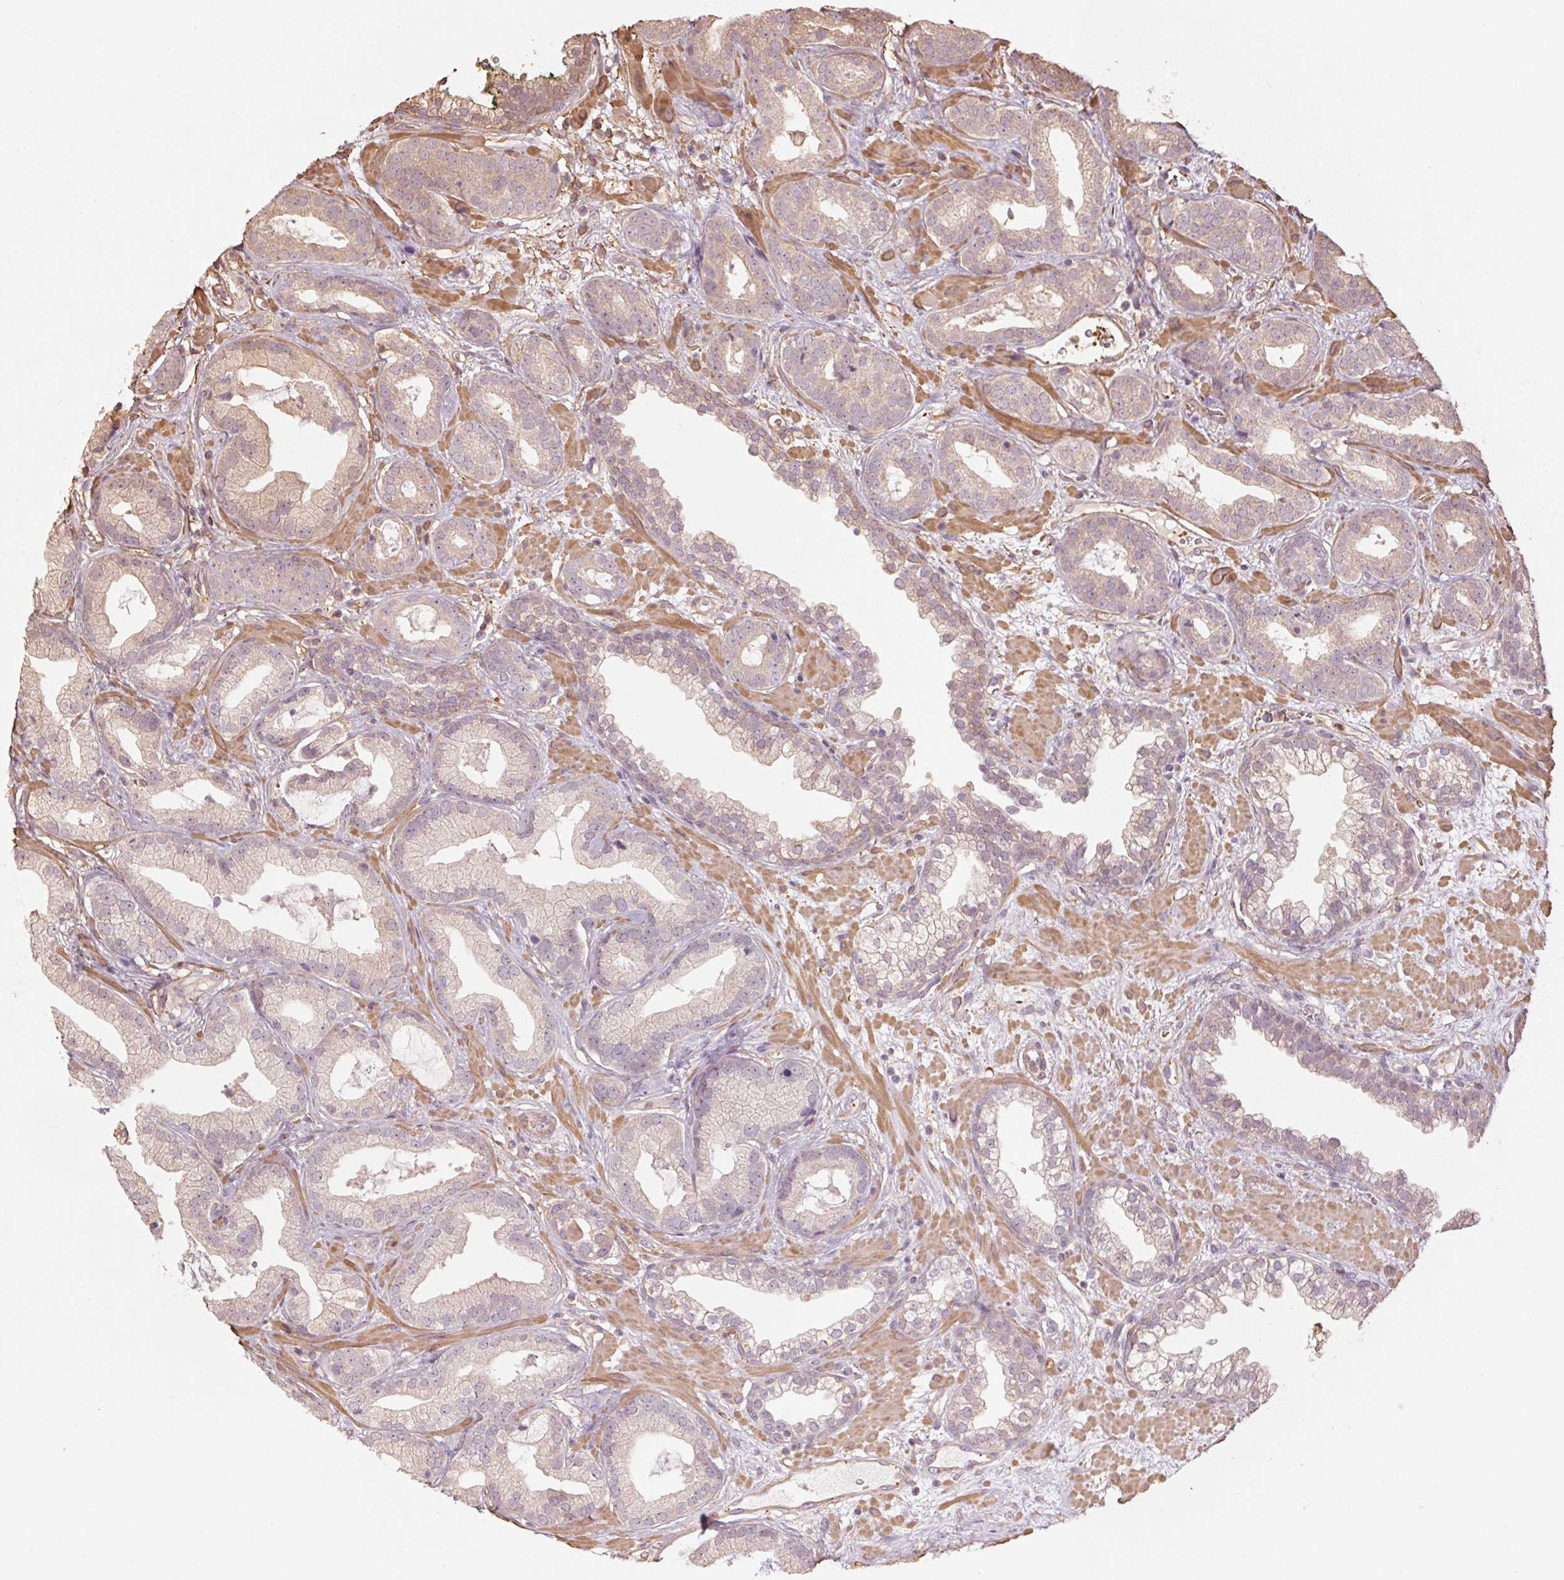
{"staining": {"intensity": "weak", "quantity": "25%-75%", "location": "cytoplasmic/membranous"}, "tissue": "prostate cancer", "cell_type": "Tumor cells", "image_type": "cancer", "snomed": [{"axis": "morphology", "description": "Adenocarcinoma, Low grade"}, {"axis": "topography", "description": "Prostate"}], "caption": "An IHC micrograph of tumor tissue is shown. Protein staining in brown shows weak cytoplasmic/membranous positivity in prostate cancer (adenocarcinoma (low-grade)) within tumor cells.", "gene": "QDPR", "patient": {"sex": "male", "age": 62}}